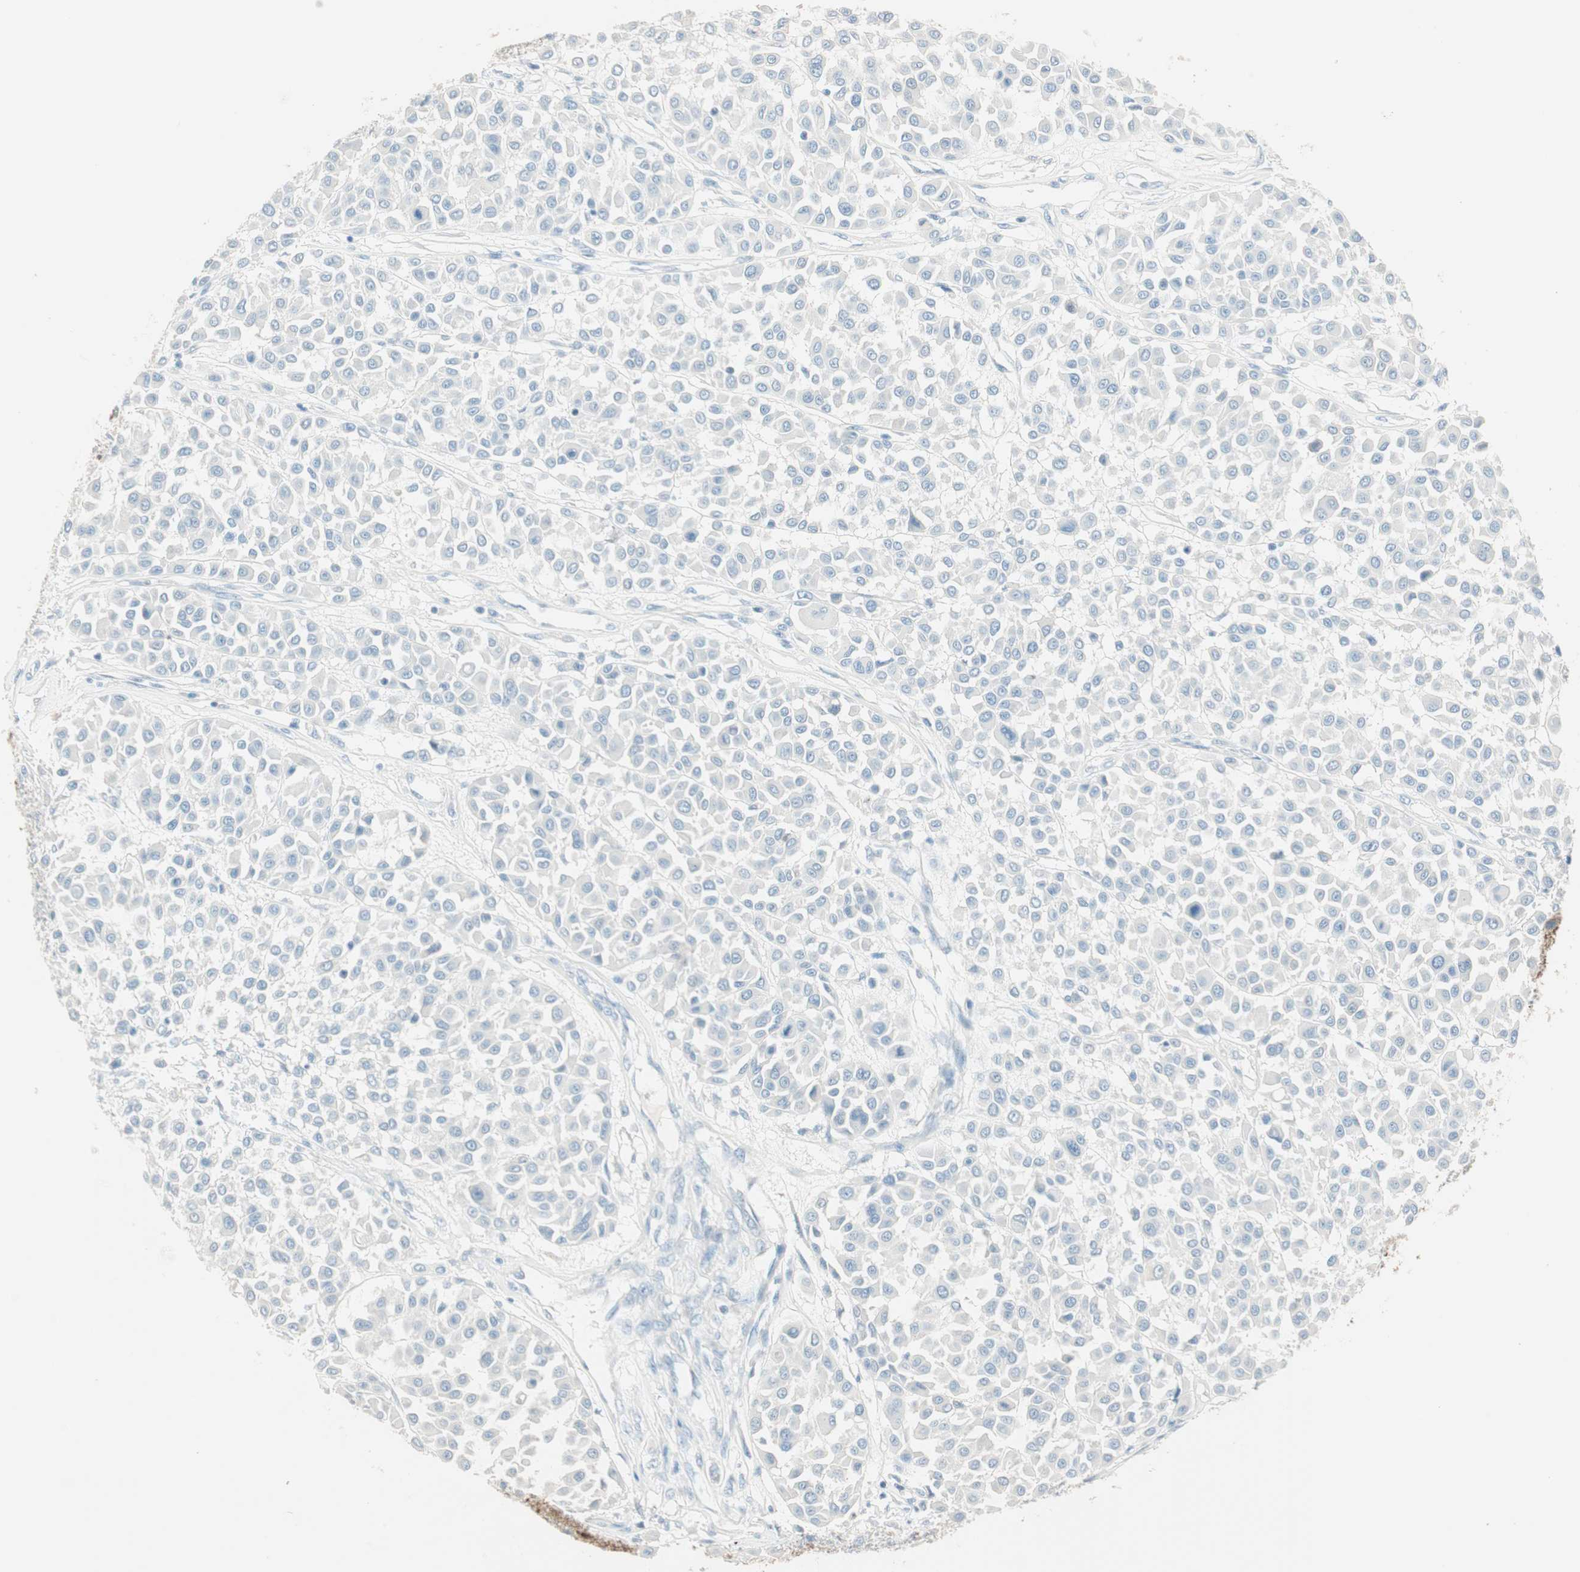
{"staining": {"intensity": "negative", "quantity": "none", "location": "none"}, "tissue": "melanoma", "cell_type": "Tumor cells", "image_type": "cancer", "snomed": [{"axis": "morphology", "description": "Malignant melanoma, Metastatic site"}, {"axis": "topography", "description": "Soft tissue"}], "caption": "A high-resolution image shows immunohistochemistry (IHC) staining of malignant melanoma (metastatic site), which reveals no significant staining in tumor cells.", "gene": "HPGD", "patient": {"sex": "male", "age": 41}}